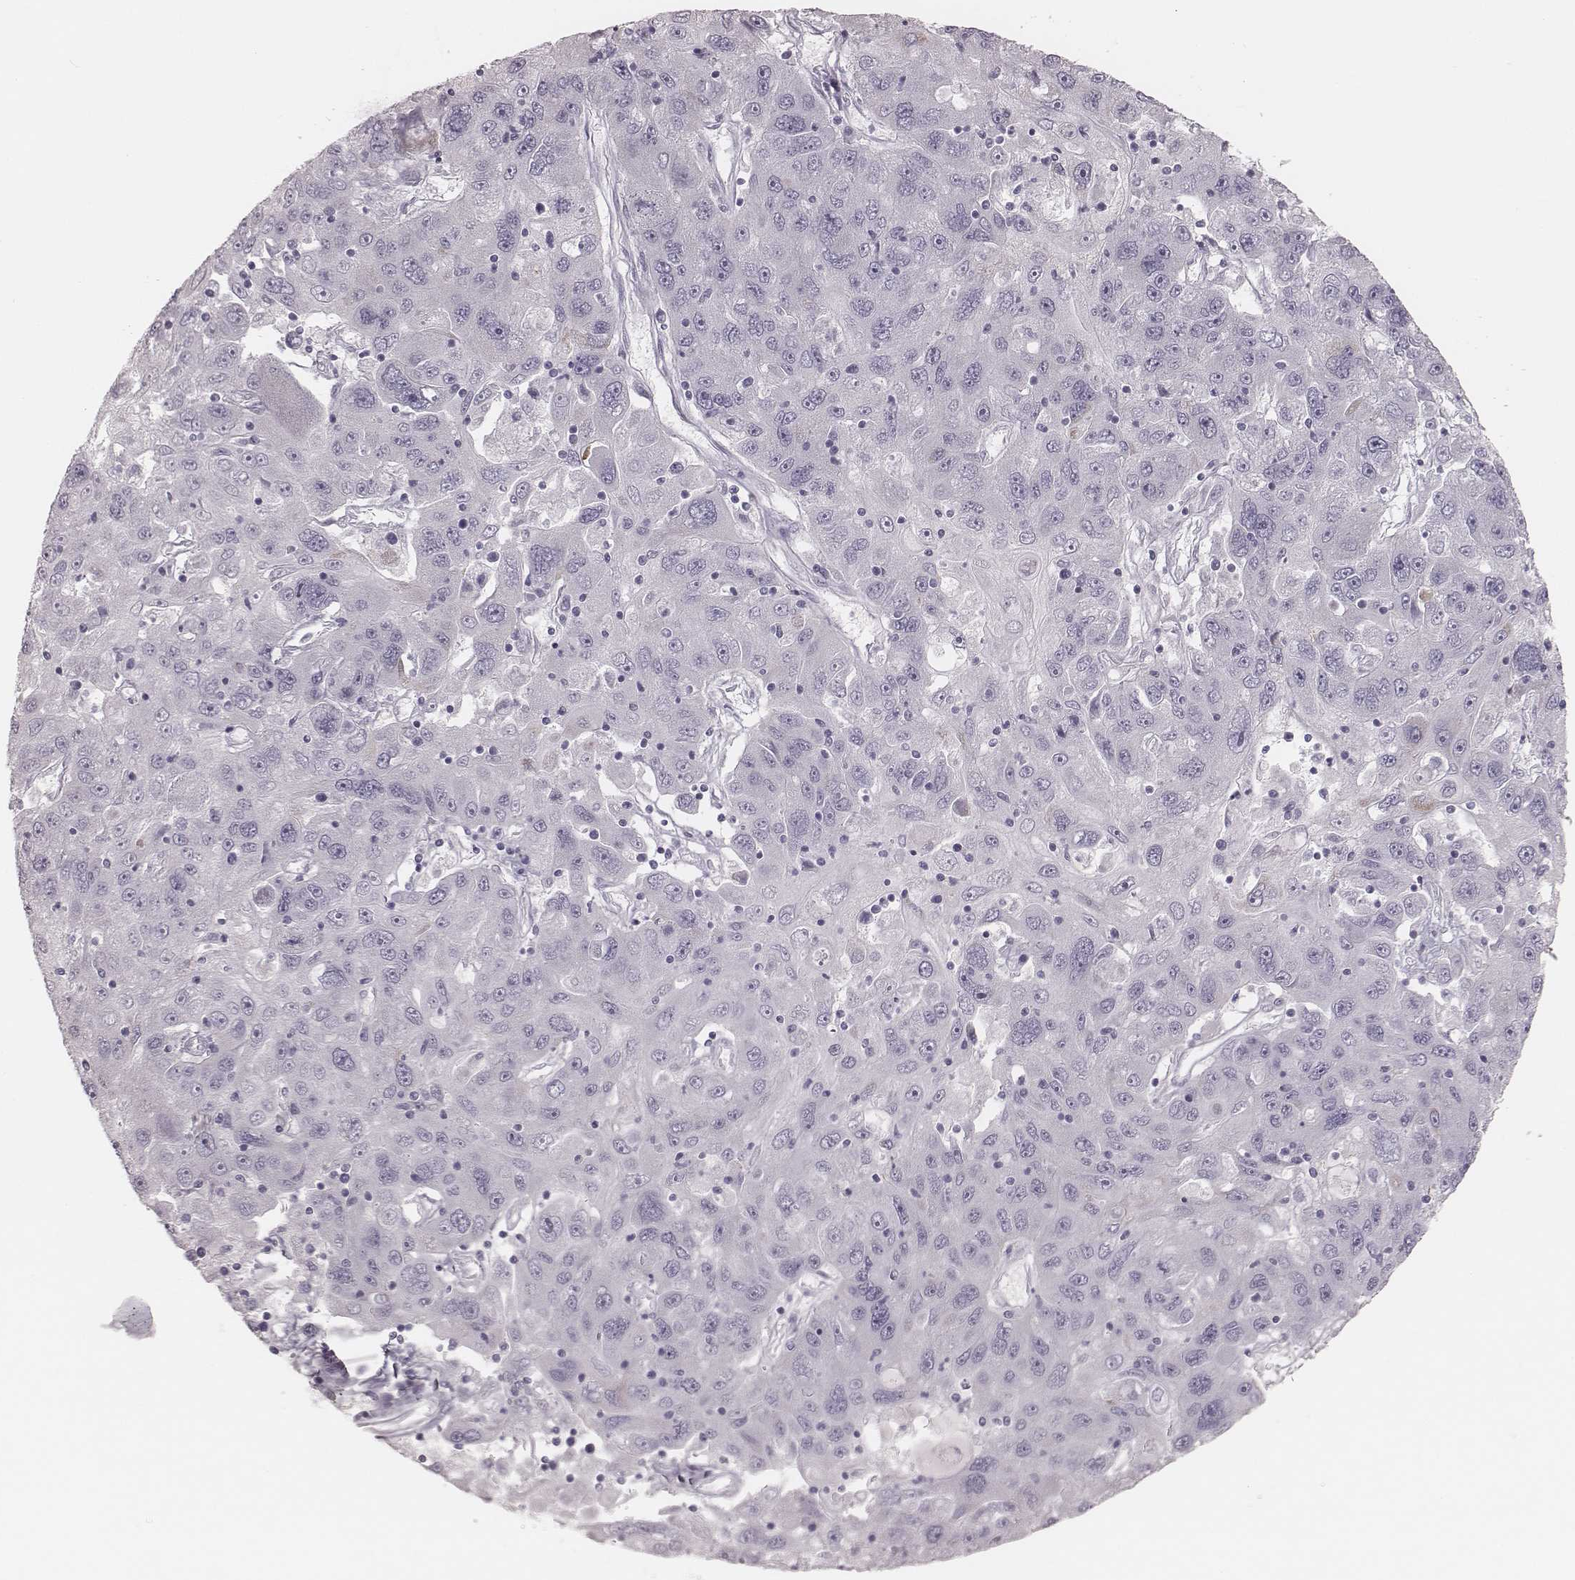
{"staining": {"intensity": "negative", "quantity": "none", "location": "none"}, "tissue": "stomach cancer", "cell_type": "Tumor cells", "image_type": "cancer", "snomed": [{"axis": "morphology", "description": "Adenocarcinoma, NOS"}, {"axis": "topography", "description": "Stomach"}], "caption": "An IHC histopathology image of stomach adenocarcinoma is shown. There is no staining in tumor cells of stomach adenocarcinoma.", "gene": "KIF5C", "patient": {"sex": "male", "age": 56}}